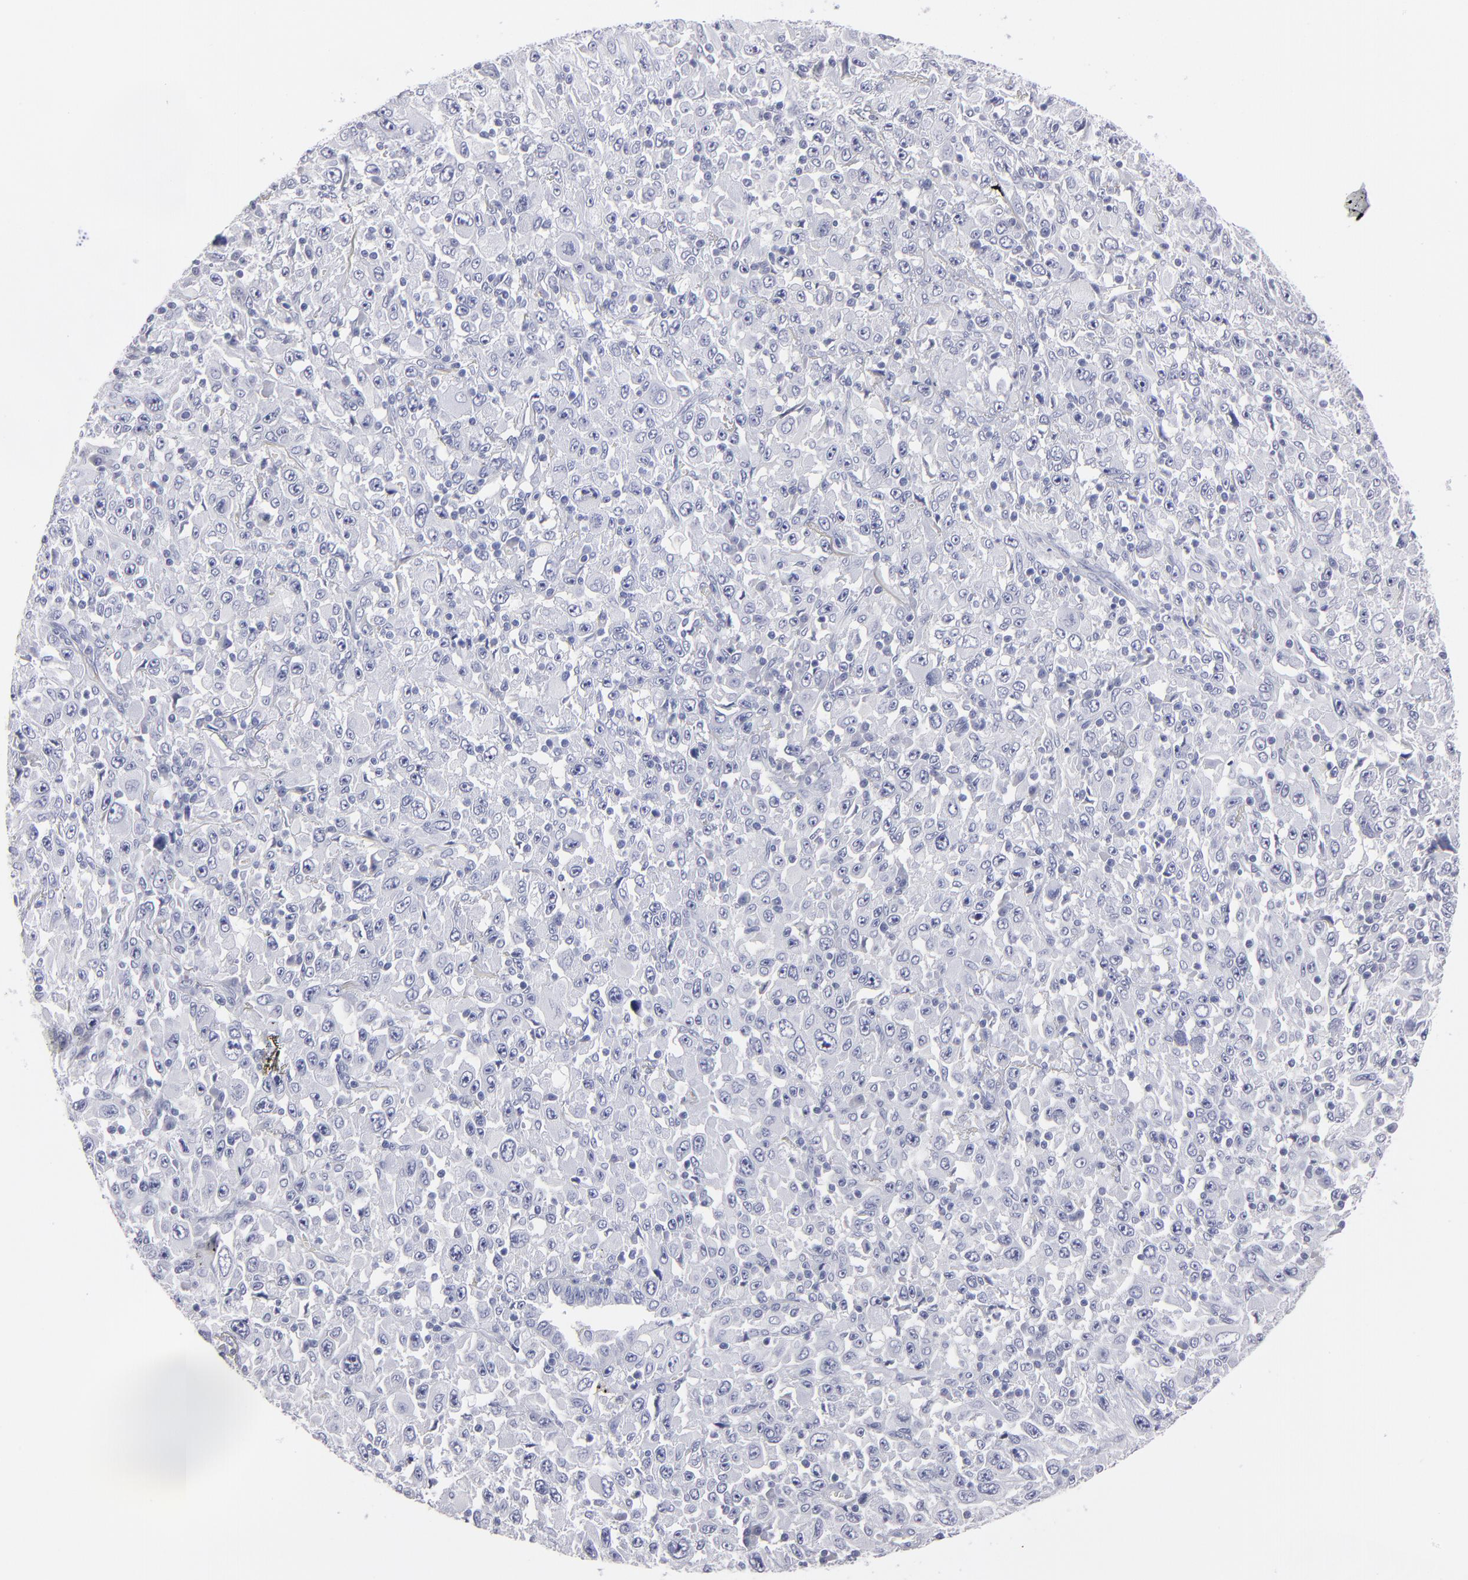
{"staining": {"intensity": "negative", "quantity": "none", "location": "none"}, "tissue": "melanoma", "cell_type": "Tumor cells", "image_type": "cancer", "snomed": [{"axis": "morphology", "description": "Malignant melanoma, Metastatic site"}, {"axis": "topography", "description": "Skin"}], "caption": "An image of malignant melanoma (metastatic site) stained for a protein demonstrates no brown staining in tumor cells. (Stains: DAB IHC with hematoxylin counter stain, Microscopy: brightfield microscopy at high magnification).", "gene": "CADM3", "patient": {"sex": "female", "age": 56}}